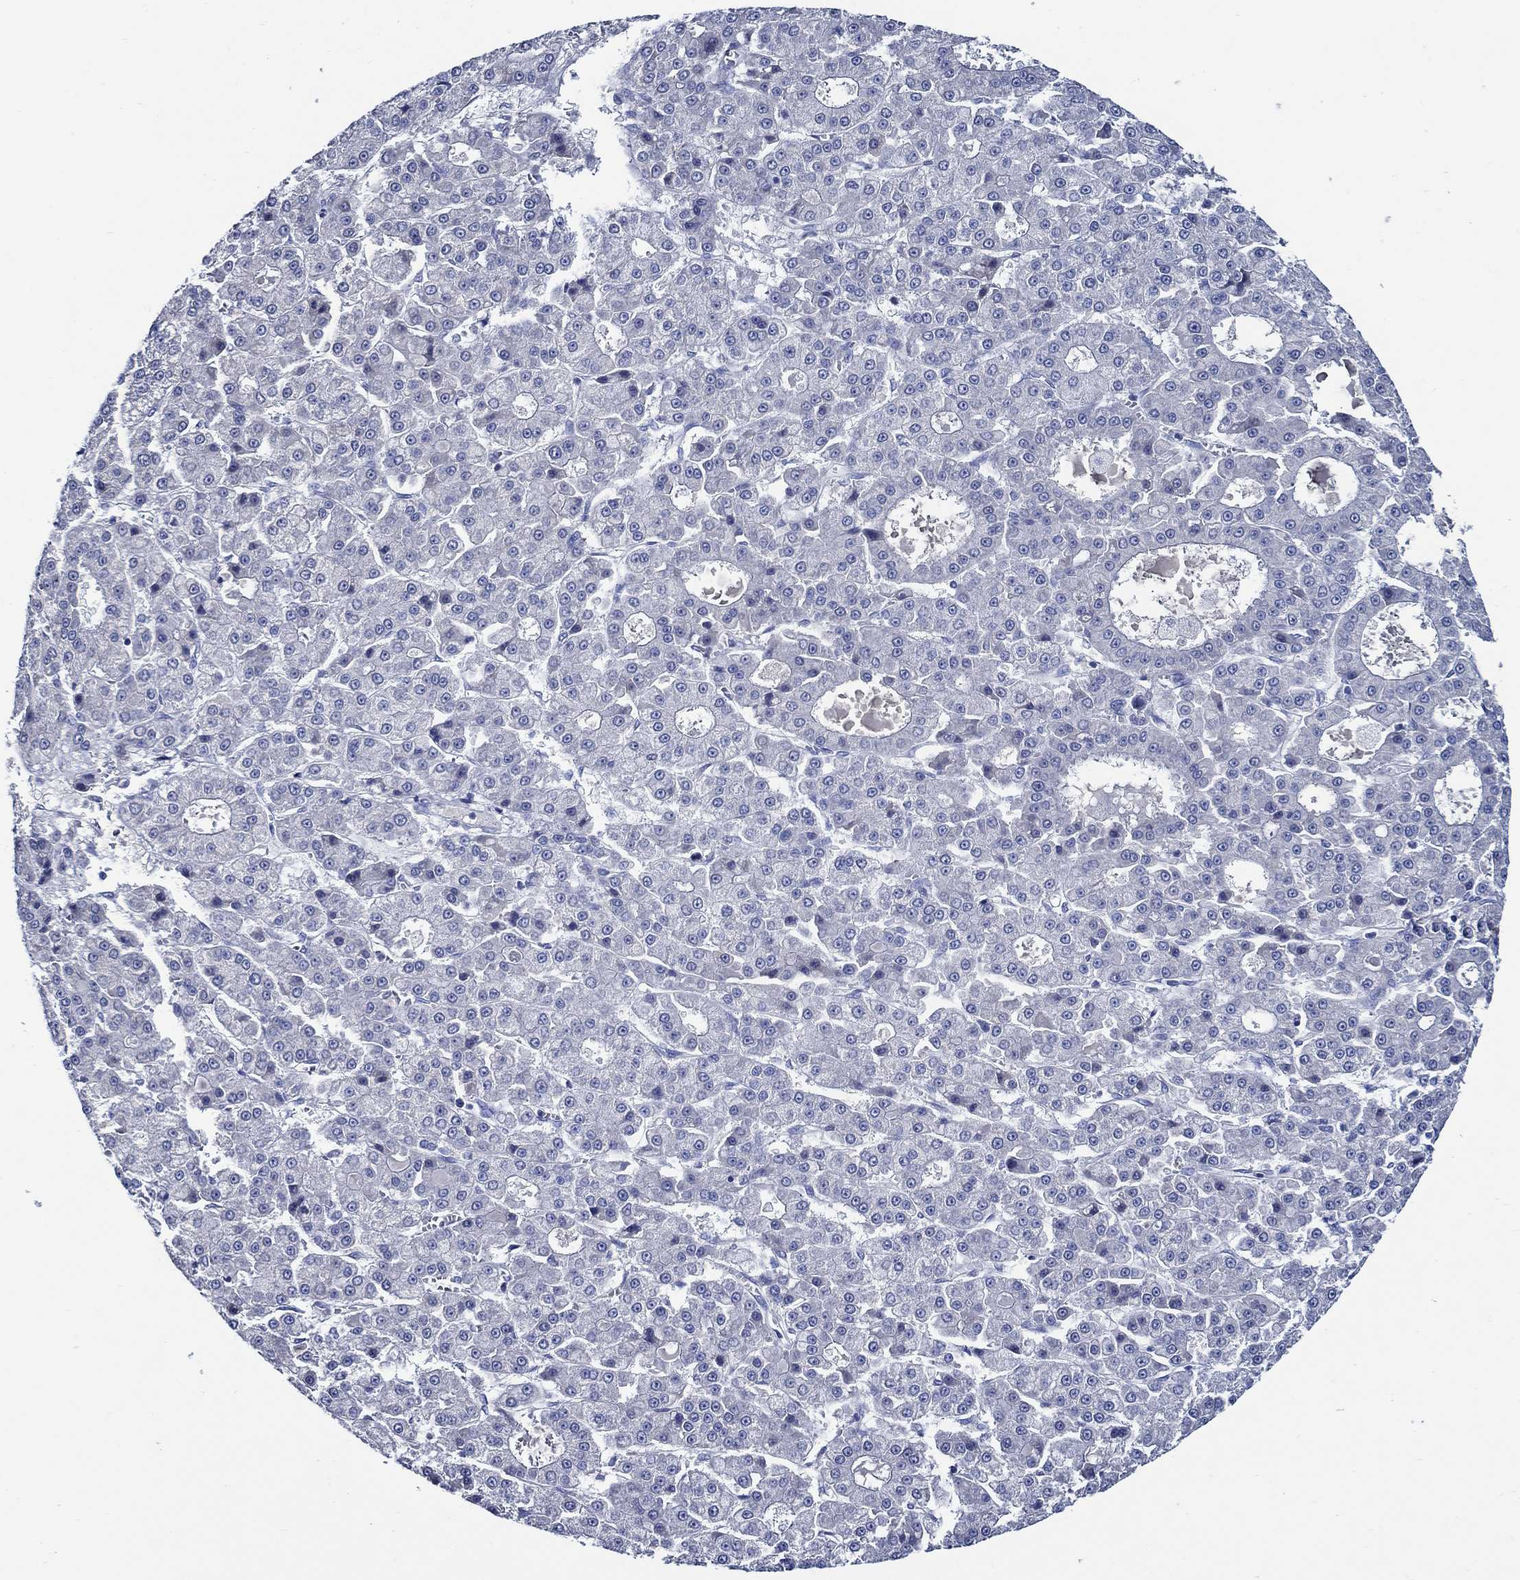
{"staining": {"intensity": "negative", "quantity": "none", "location": "none"}, "tissue": "liver cancer", "cell_type": "Tumor cells", "image_type": "cancer", "snomed": [{"axis": "morphology", "description": "Carcinoma, Hepatocellular, NOS"}, {"axis": "topography", "description": "Liver"}], "caption": "IHC image of neoplastic tissue: human liver hepatocellular carcinoma stained with DAB demonstrates no significant protein positivity in tumor cells. (IHC, brightfield microscopy, high magnification).", "gene": "SKOR1", "patient": {"sex": "male", "age": 70}}